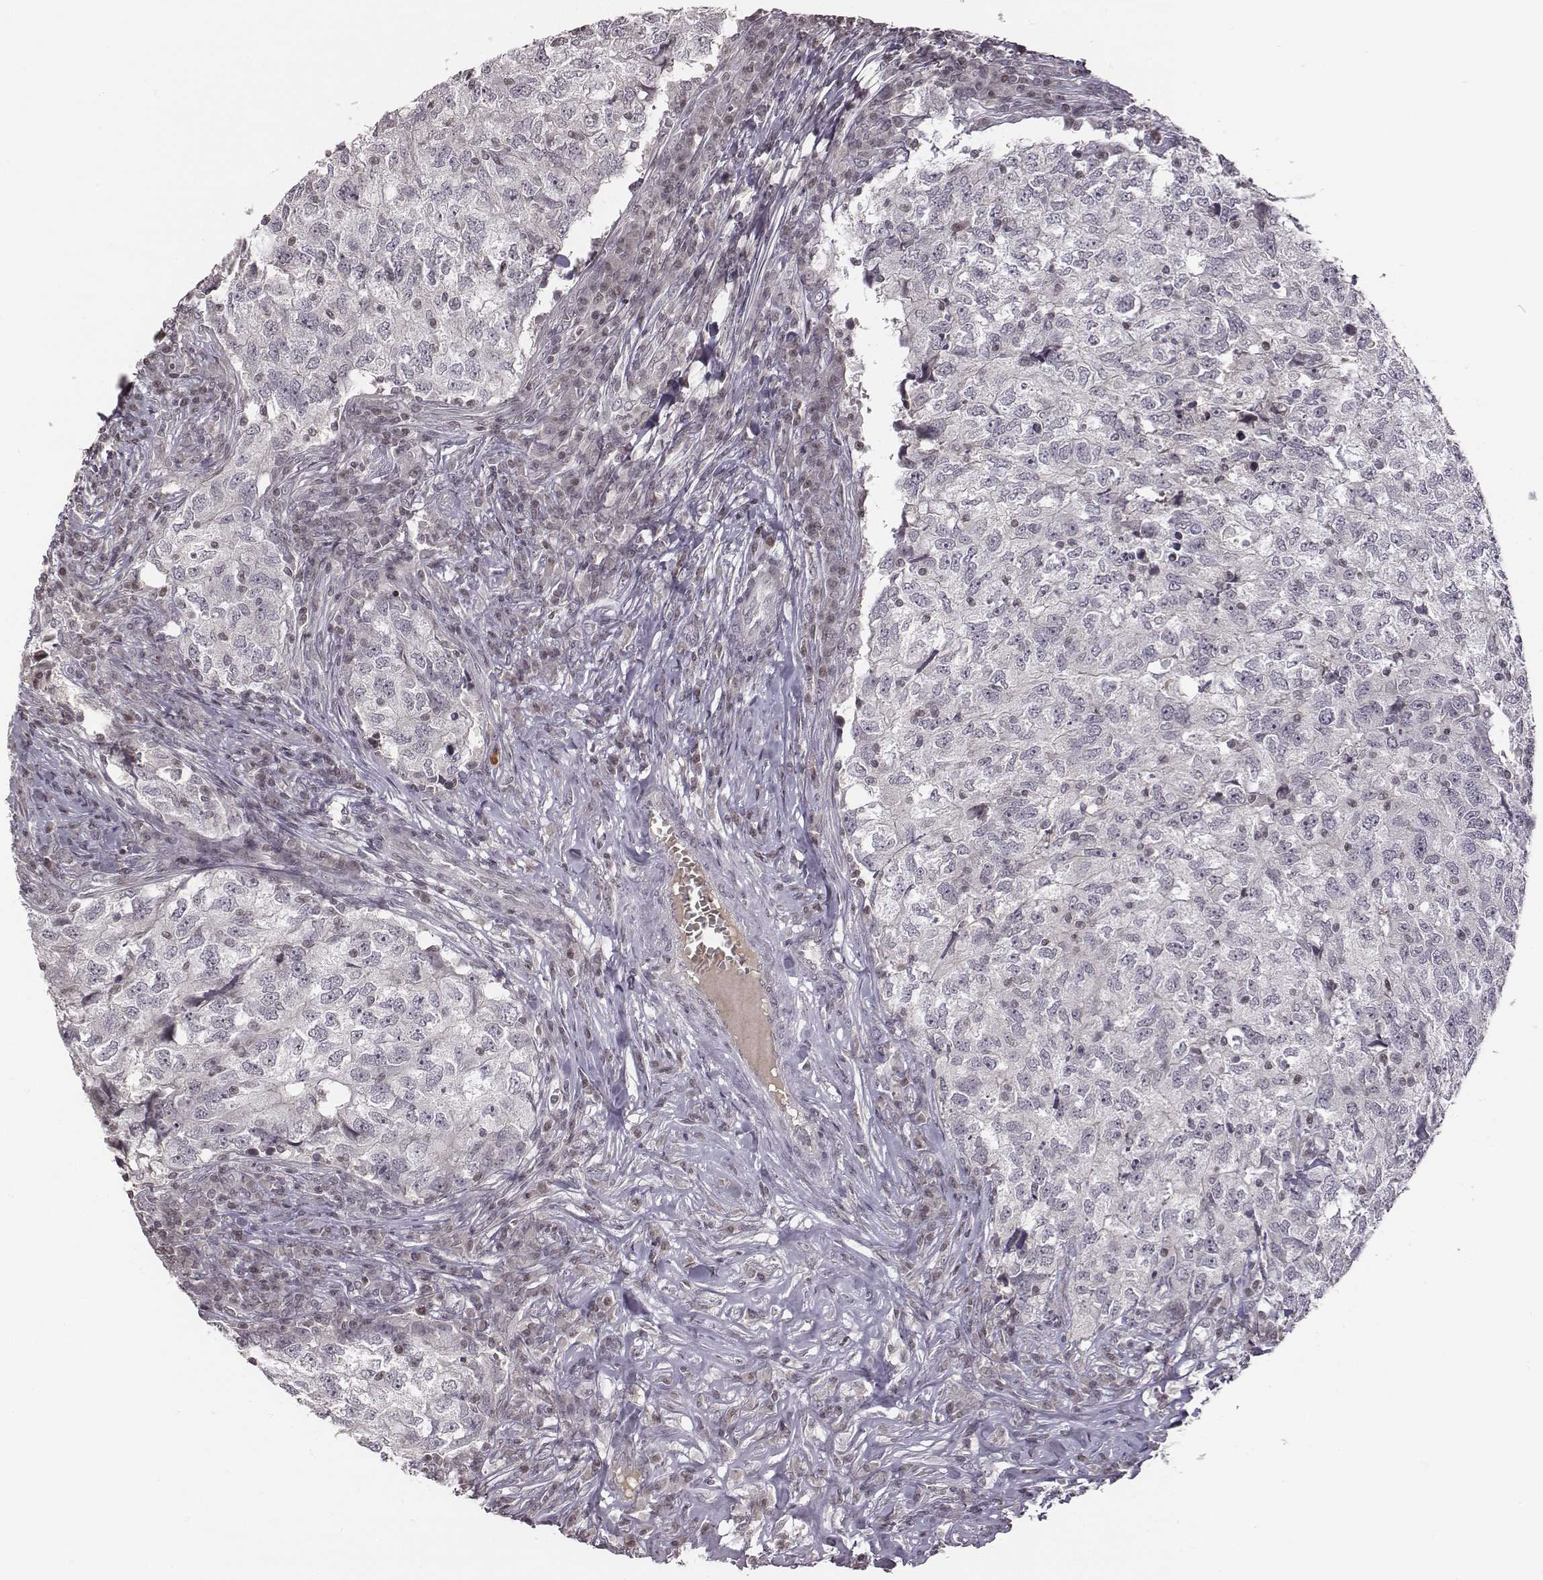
{"staining": {"intensity": "negative", "quantity": "none", "location": "none"}, "tissue": "breast cancer", "cell_type": "Tumor cells", "image_type": "cancer", "snomed": [{"axis": "morphology", "description": "Duct carcinoma"}, {"axis": "topography", "description": "Breast"}], "caption": "IHC image of human breast cancer (invasive ductal carcinoma) stained for a protein (brown), which demonstrates no positivity in tumor cells.", "gene": "GRM4", "patient": {"sex": "female", "age": 30}}